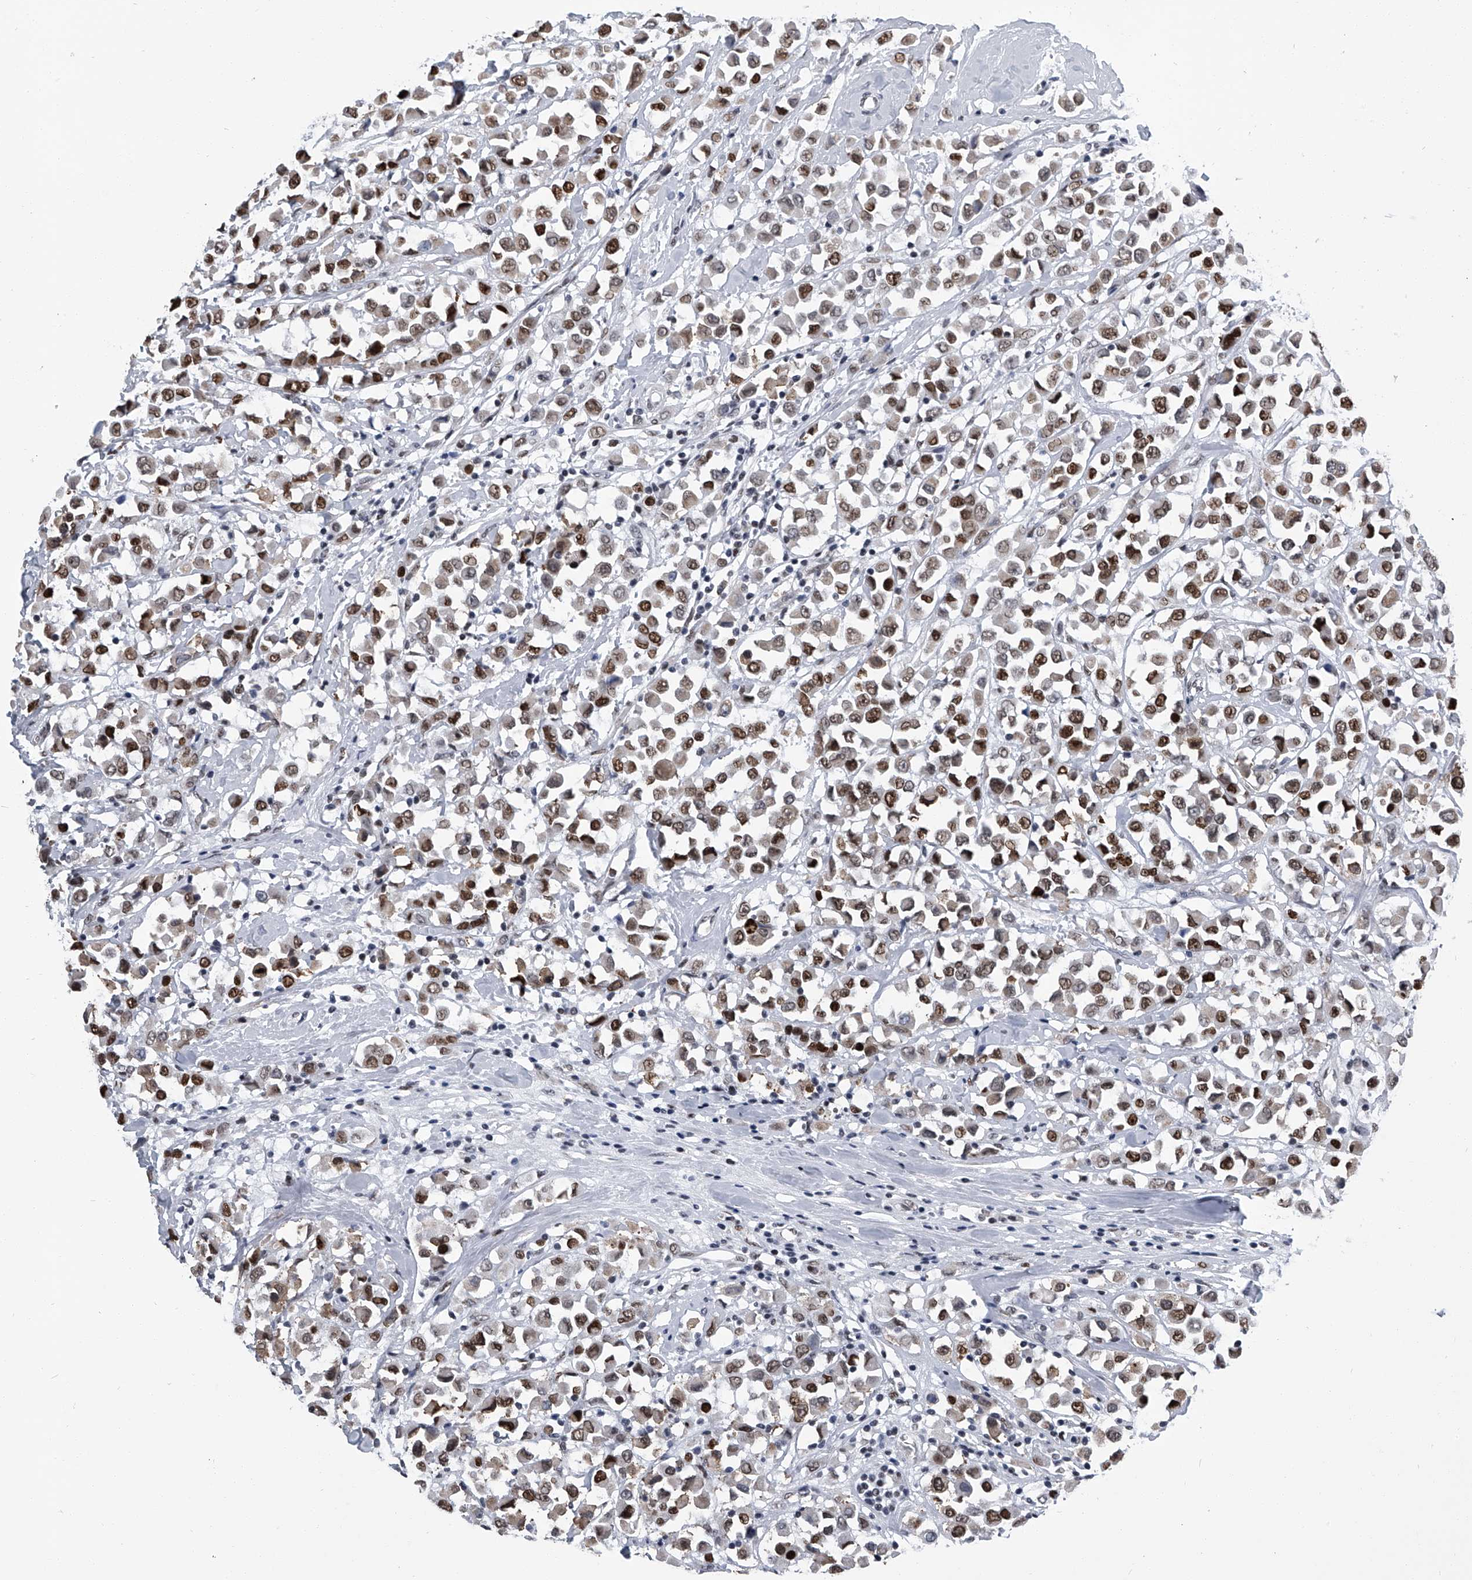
{"staining": {"intensity": "moderate", "quantity": ">75%", "location": "nuclear"}, "tissue": "breast cancer", "cell_type": "Tumor cells", "image_type": "cancer", "snomed": [{"axis": "morphology", "description": "Duct carcinoma"}, {"axis": "topography", "description": "Breast"}], "caption": "Breast cancer stained with immunohistochemistry (IHC) shows moderate nuclear staining in about >75% of tumor cells. (DAB = brown stain, brightfield microscopy at high magnification).", "gene": "SIM2", "patient": {"sex": "female", "age": 61}}